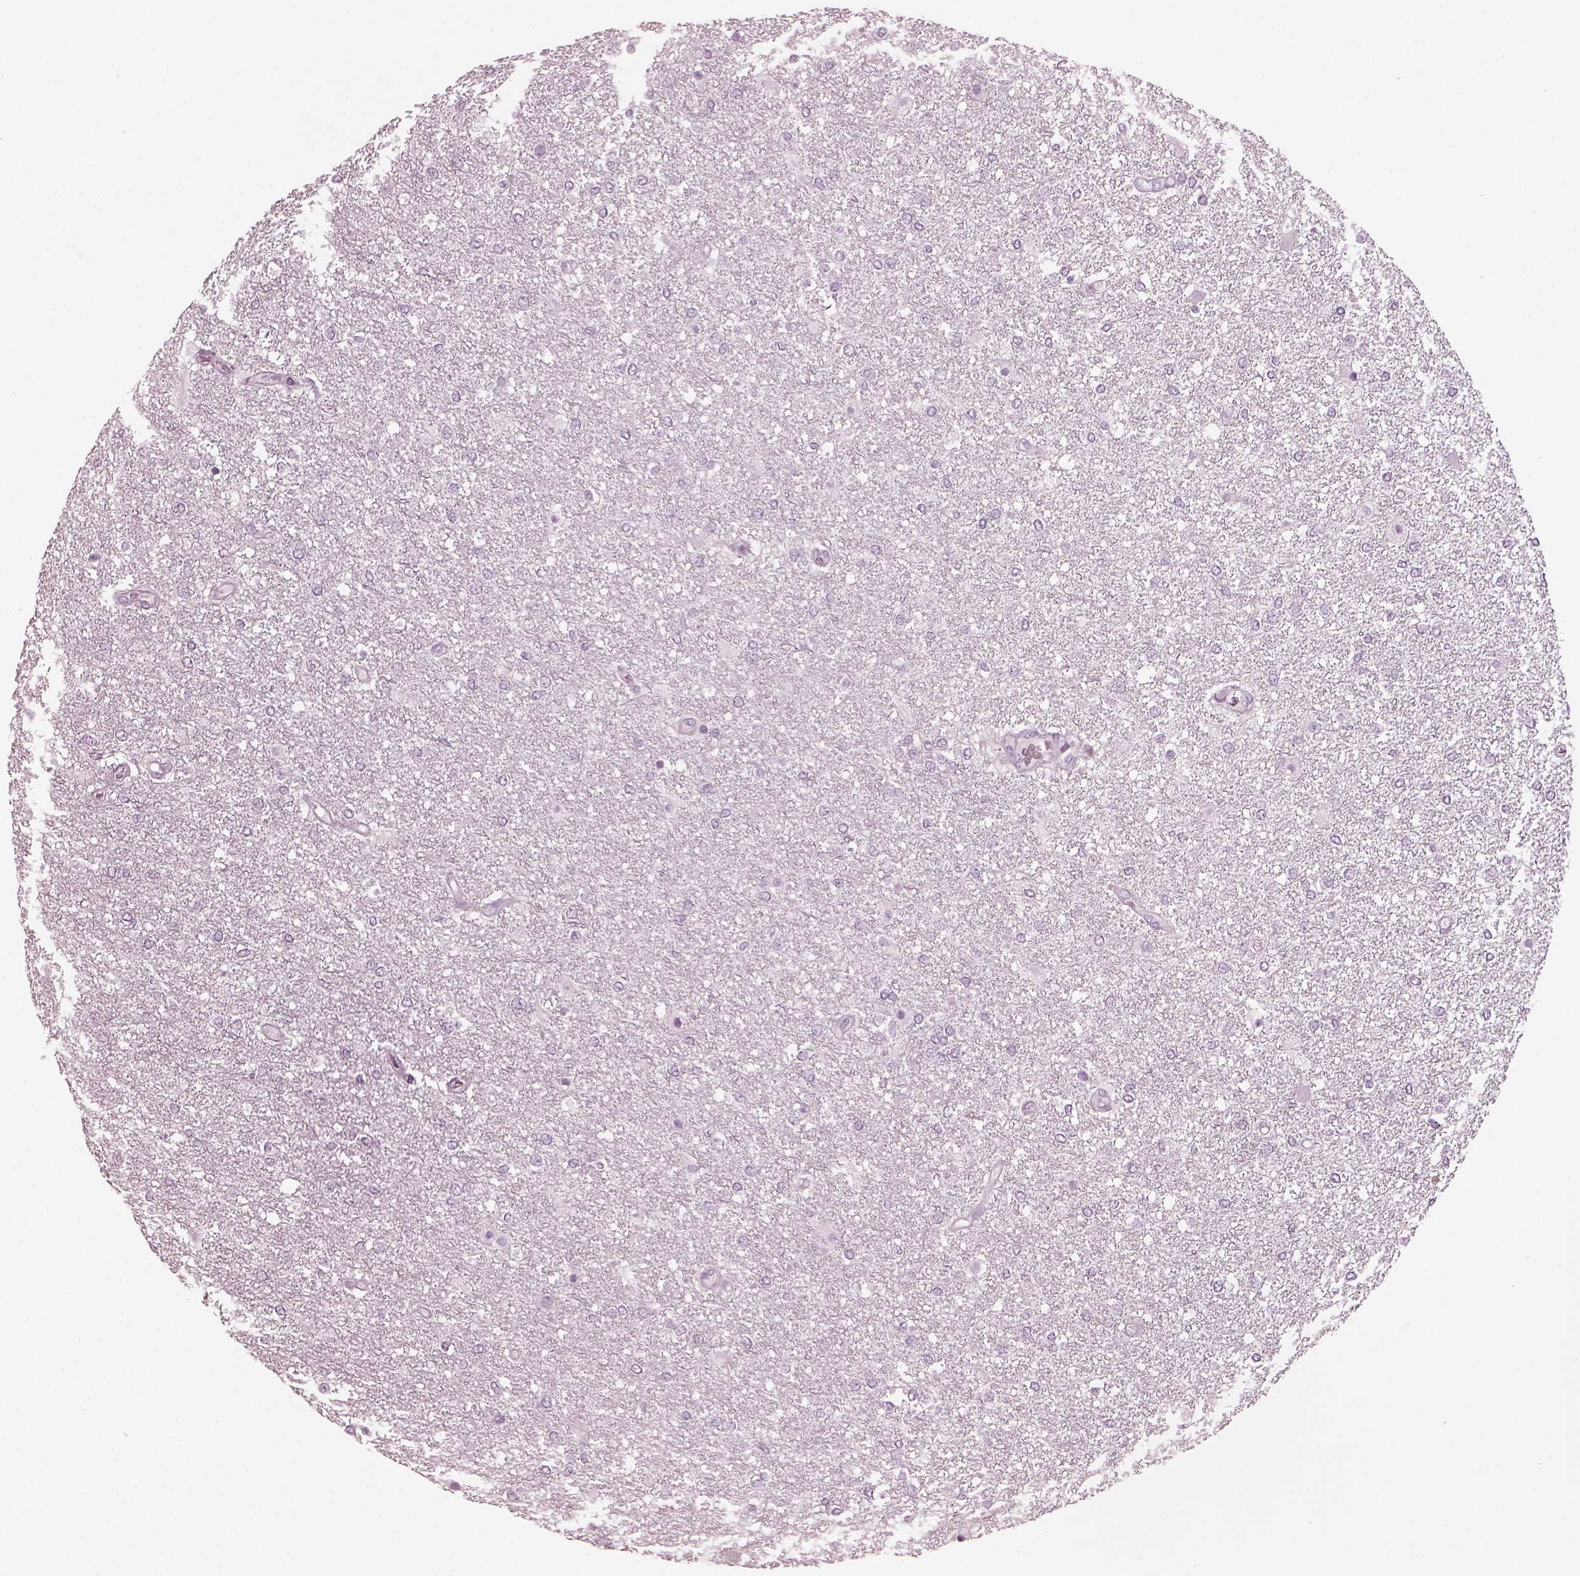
{"staining": {"intensity": "negative", "quantity": "none", "location": "none"}, "tissue": "glioma", "cell_type": "Tumor cells", "image_type": "cancer", "snomed": [{"axis": "morphology", "description": "Glioma, malignant, High grade"}, {"axis": "topography", "description": "Brain"}], "caption": "Photomicrograph shows no protein expression in tumor cells of high-grade glioma (malignant) tissue.", "gene": "HYDIN", "patient": {"sex": "female", "age": 61}}